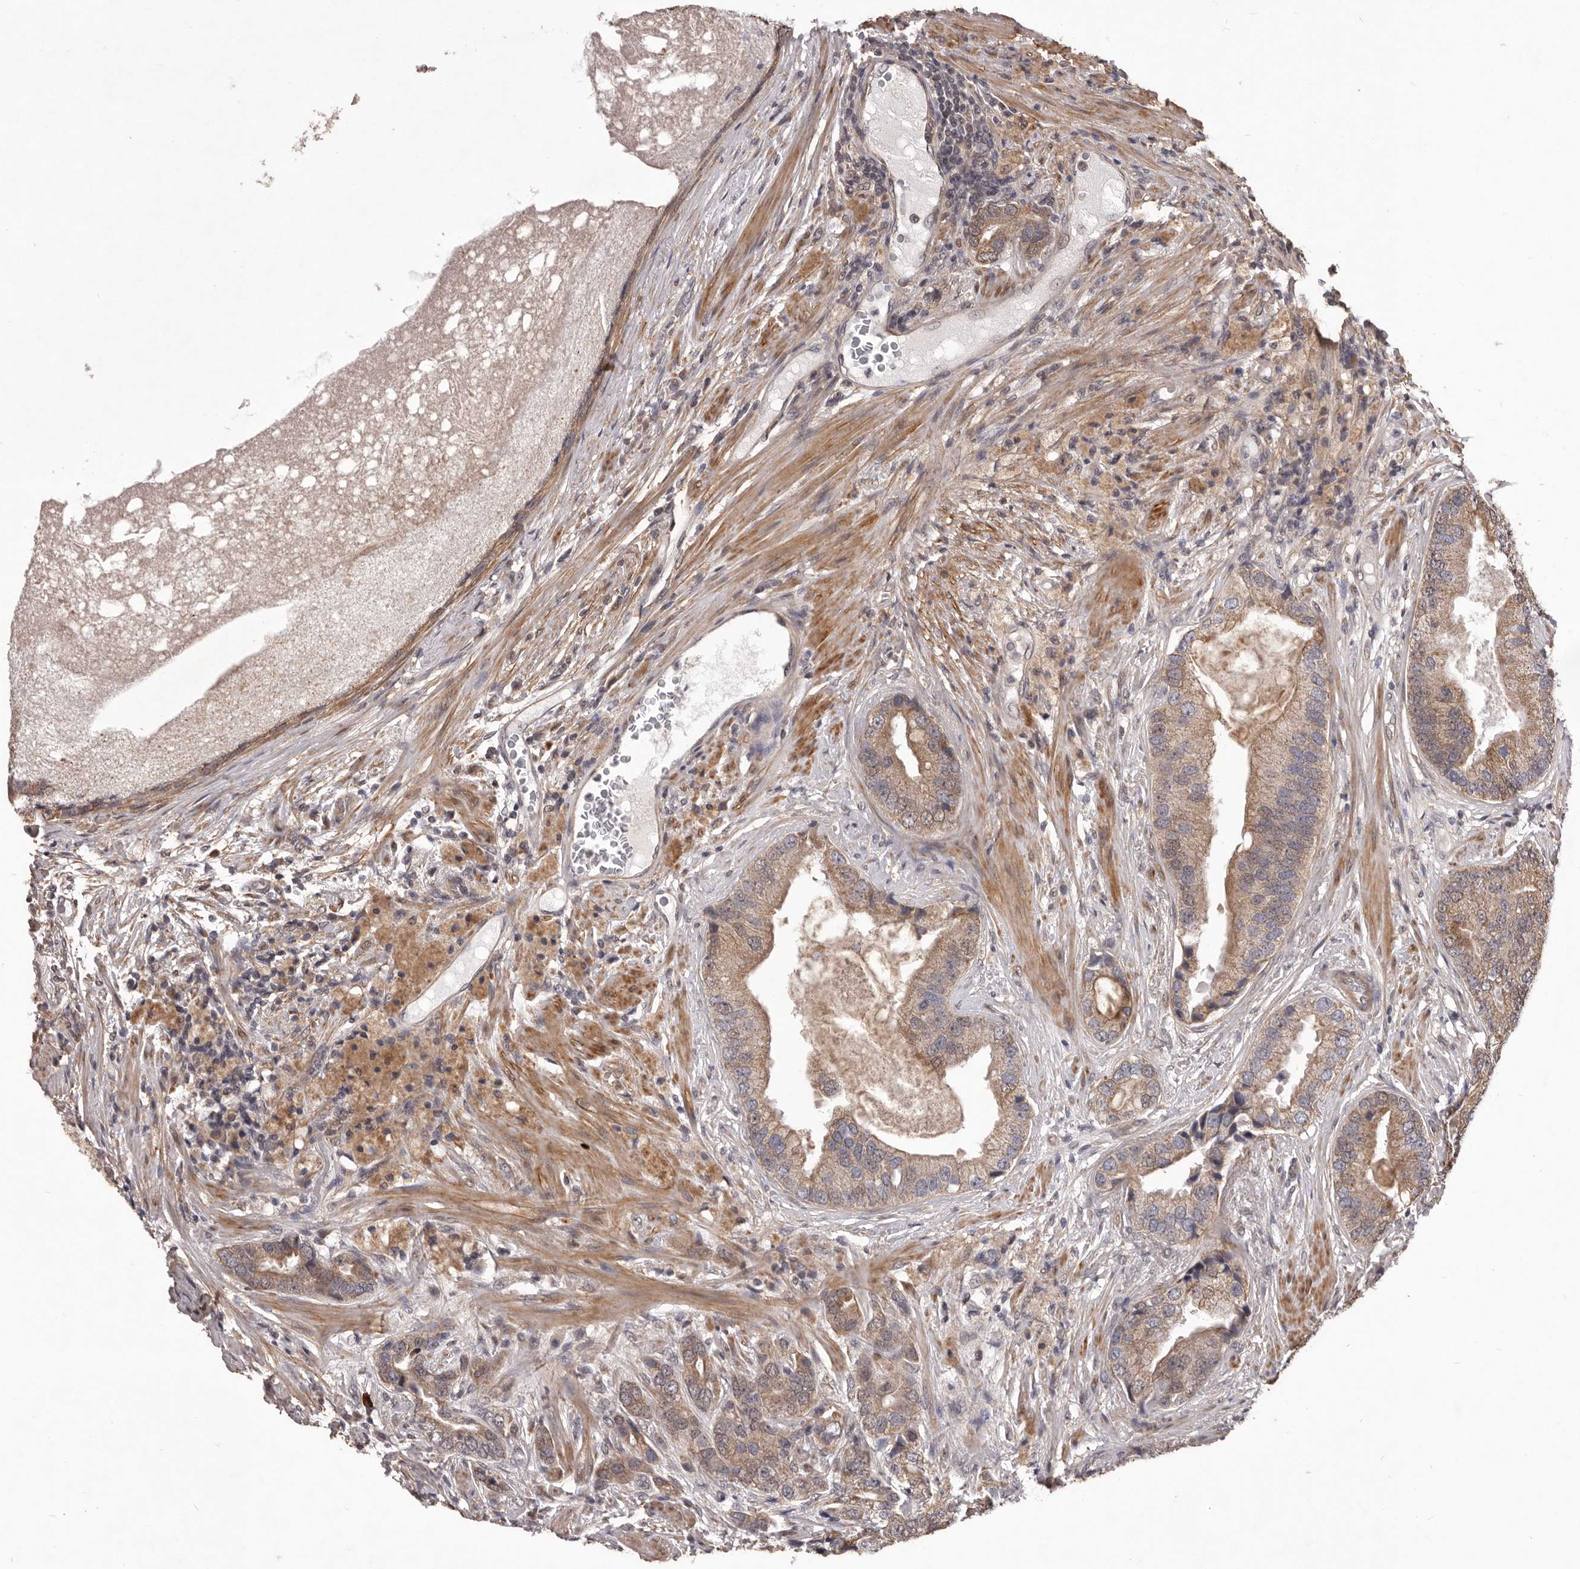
{"staining": {"intensity": "moderate", "quantity": ">75%", "location": "cytoplasmic/membranous"}, "tissue": "prostate cancer", "cell_type": "Tumor cells", "image_type": "cancer", "snomed": [{"axis": "morphology", "description": "Adenocarcinoma, High grade"}, {"axis": "topography", "description": "Prostate"}], "caption": "The photomicrograph exhibits immunohistochemical staining of prostate cancer (adenocarcinoma (high-grade)). There is moderate cytoplasmic/membranous positivity is present in about >75% of tumor cells.", "gene": "CELF3", "patient": {"sex": "male", "age": 70}}